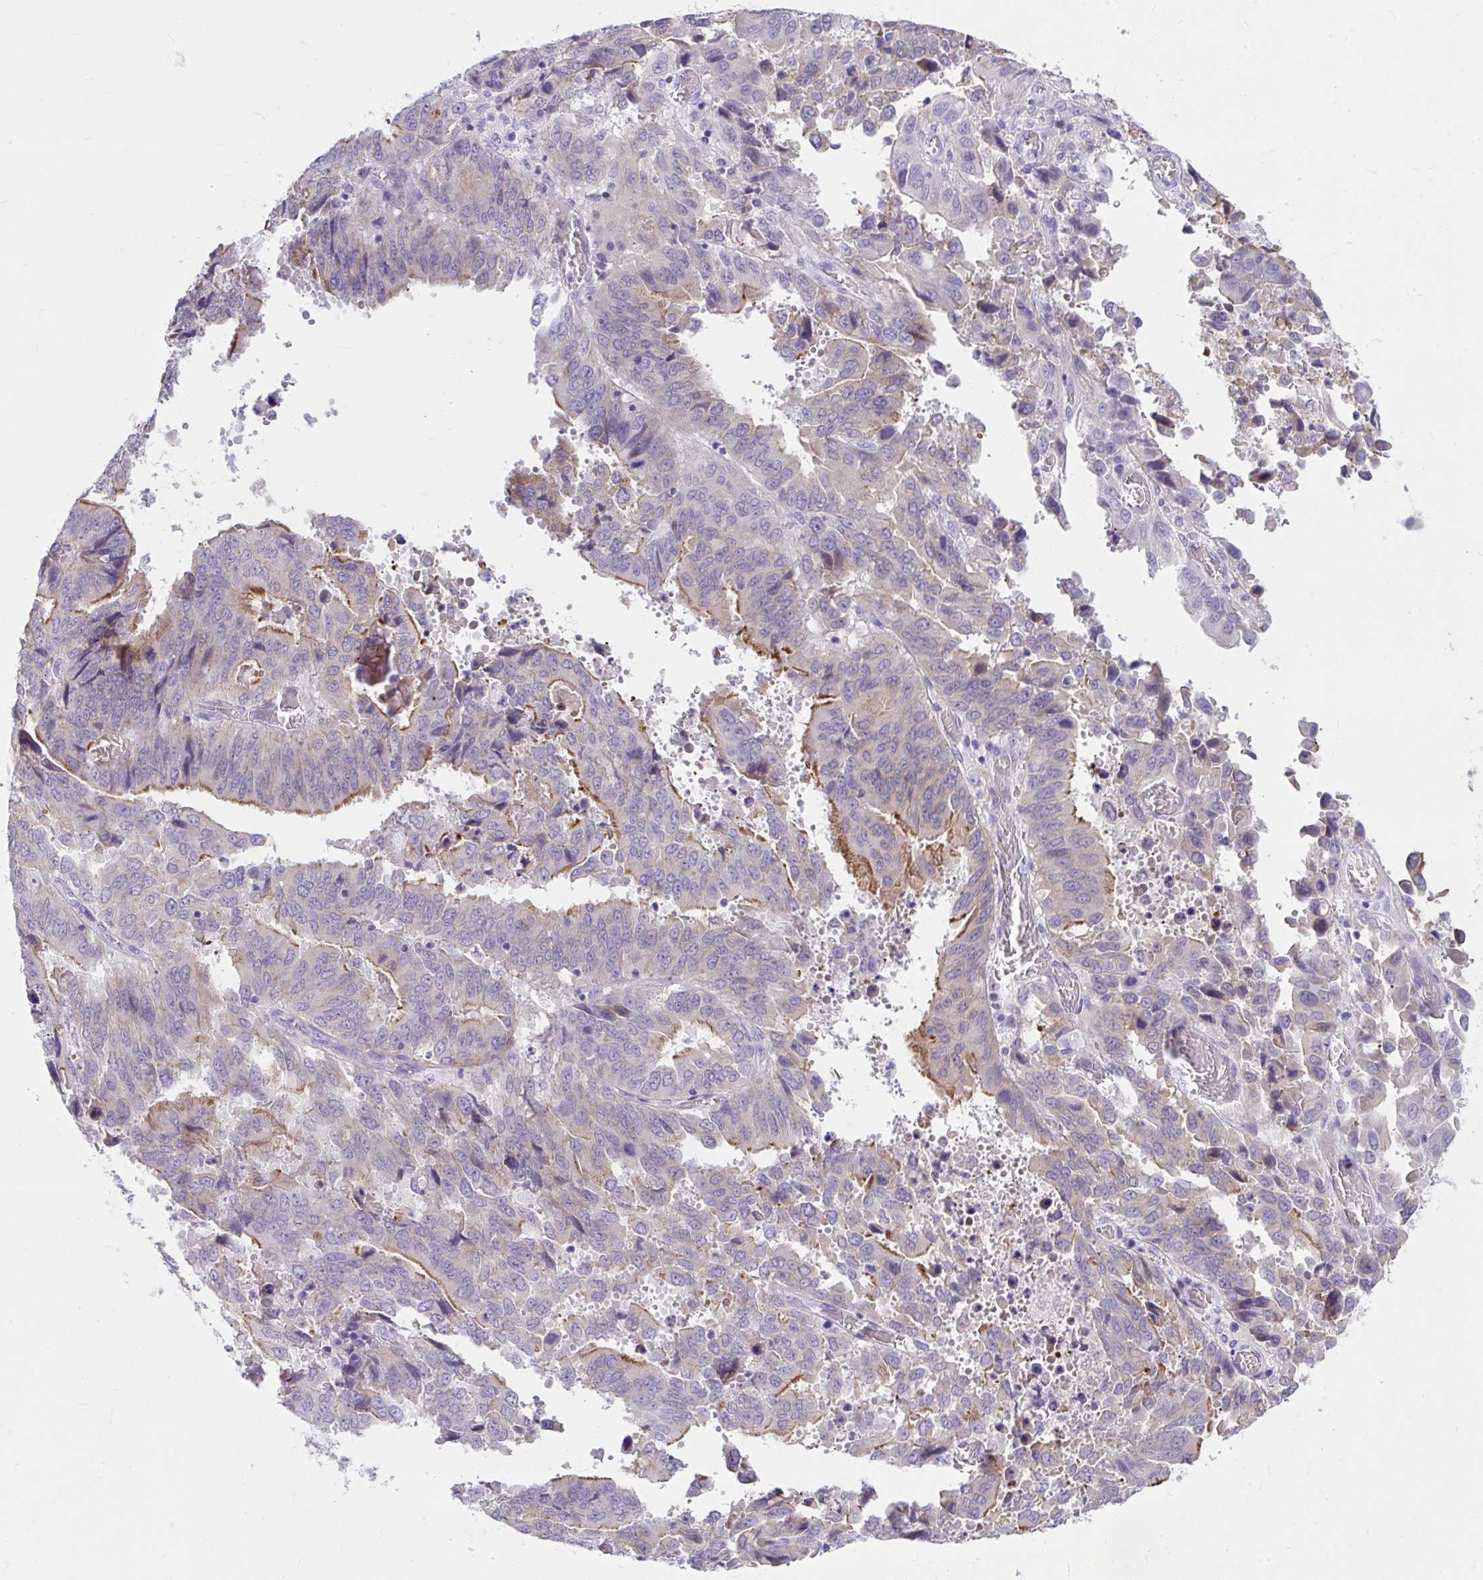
{"staining": {"intensity": "moderate", "quantity": "25%-75%", "location": "cytoplasmic/membranous"}, "tissue": "stomach cancer", "cell_type": "Tumor cells", "image_type": "cancer", "snomed": [{"axis": "morphology", "description": "Adenocarcinoma, NOS"}, {"axis": "topography", "description": "Stomach, upper"}], "caption": "Stomach cancer (adenocarcinoma) was stained to show a protein in brown. There is medium levels of moderate cytoplasmic/membranous expression in approximately 25%-75% of tumor cells. (IHC, brightfield microscopy, high magnification).", "gene": "PIGZ", "patient": {"sex": "male", "age": 74}}